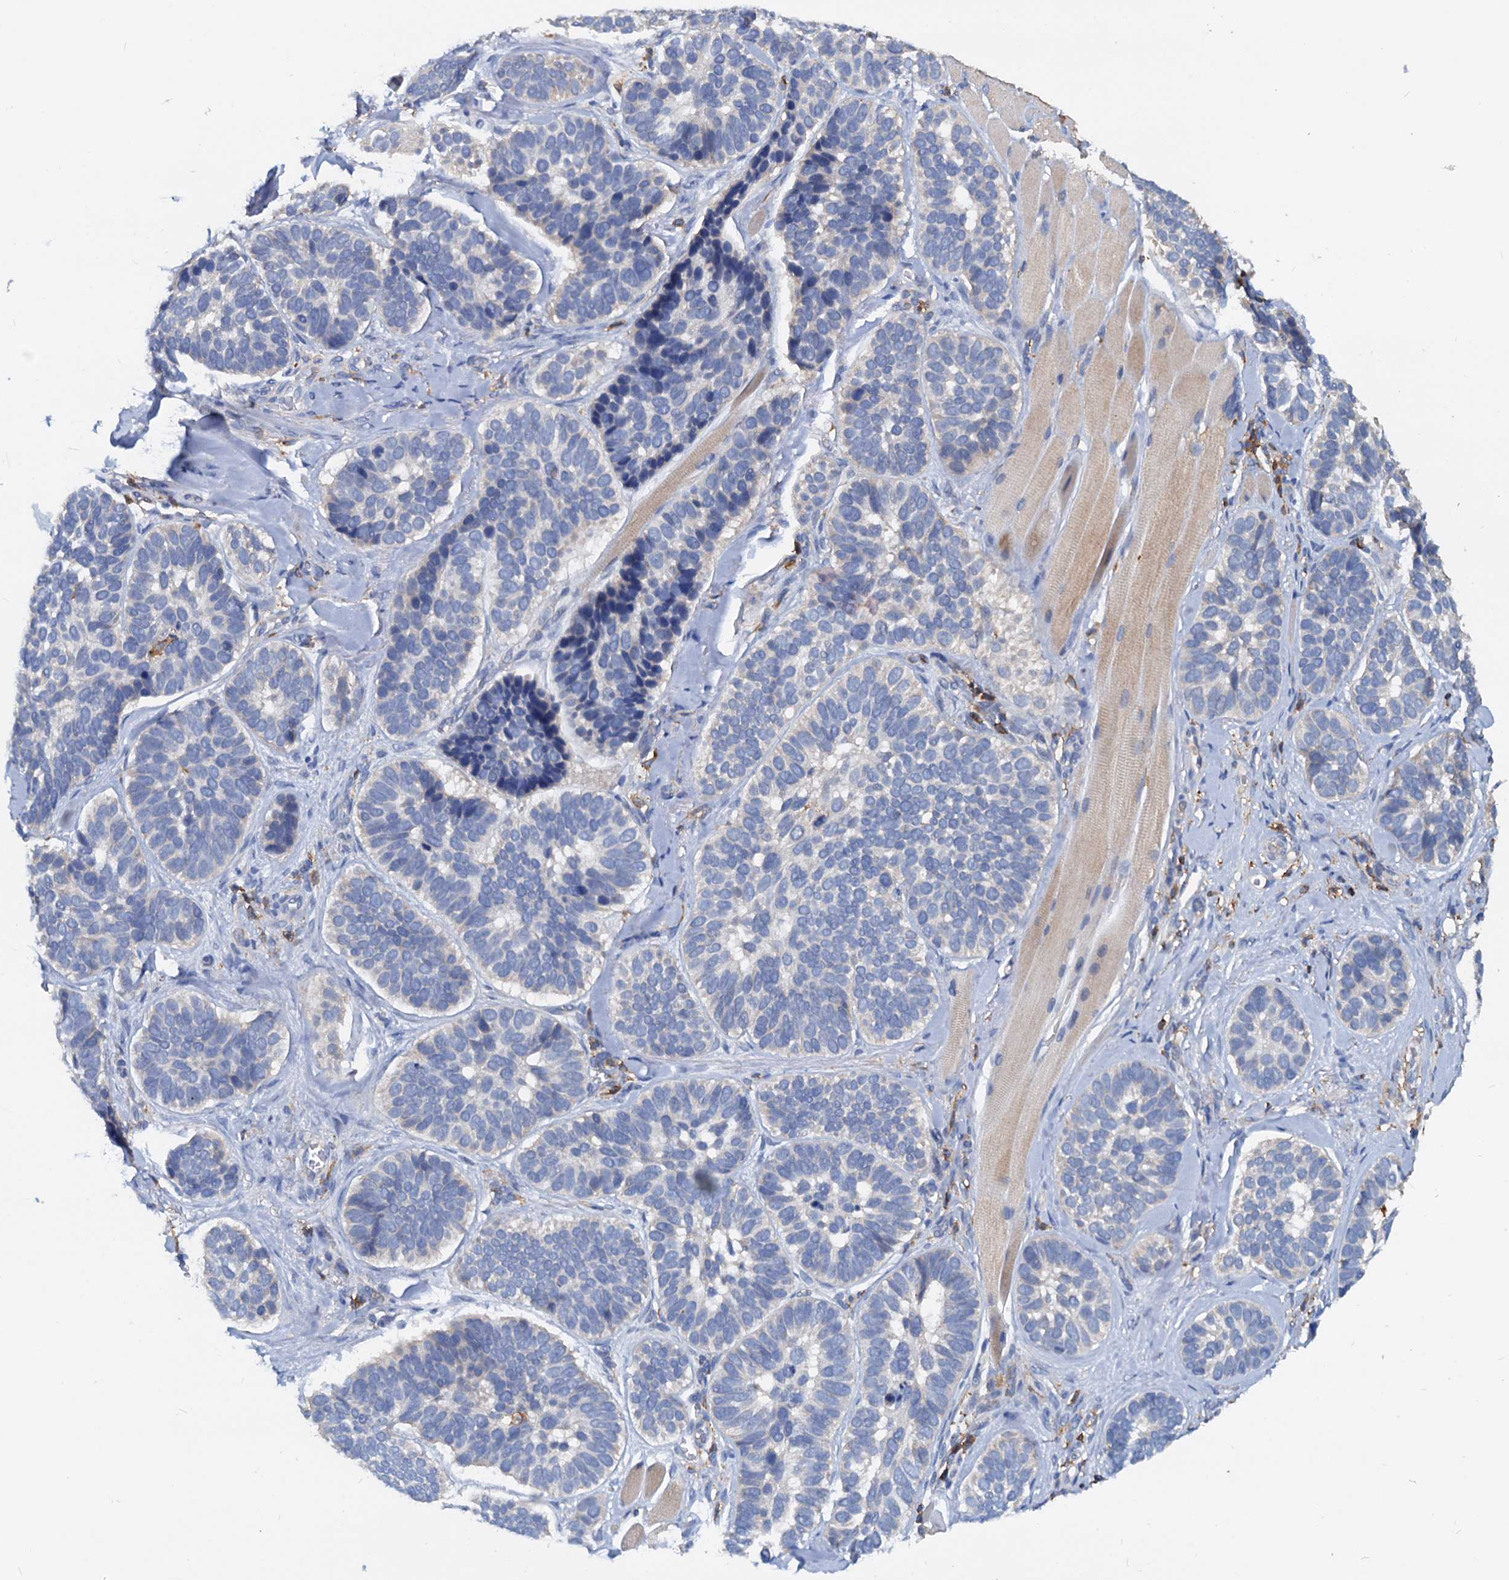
{"staining": {"intensity": "negative", "quantity": "none", "location": "none"}, "tissue": "skin cancer", "cell_type": "Tumor cells", "image_type": "cancer", "snomed": [{"axis": "morphology", "description": "Basal cell carcinoma"}, {"axis": "topography", "description": "Skin"}], "caption": "Tumor cells are negative for protein expression in human skin cancer (basal cell carcinoma). (DAB immunohistochemistry (IHC) with hematoxylin counter stain).", "gene": "LCP2", "patient": {"sex": "male", "age": 62}}